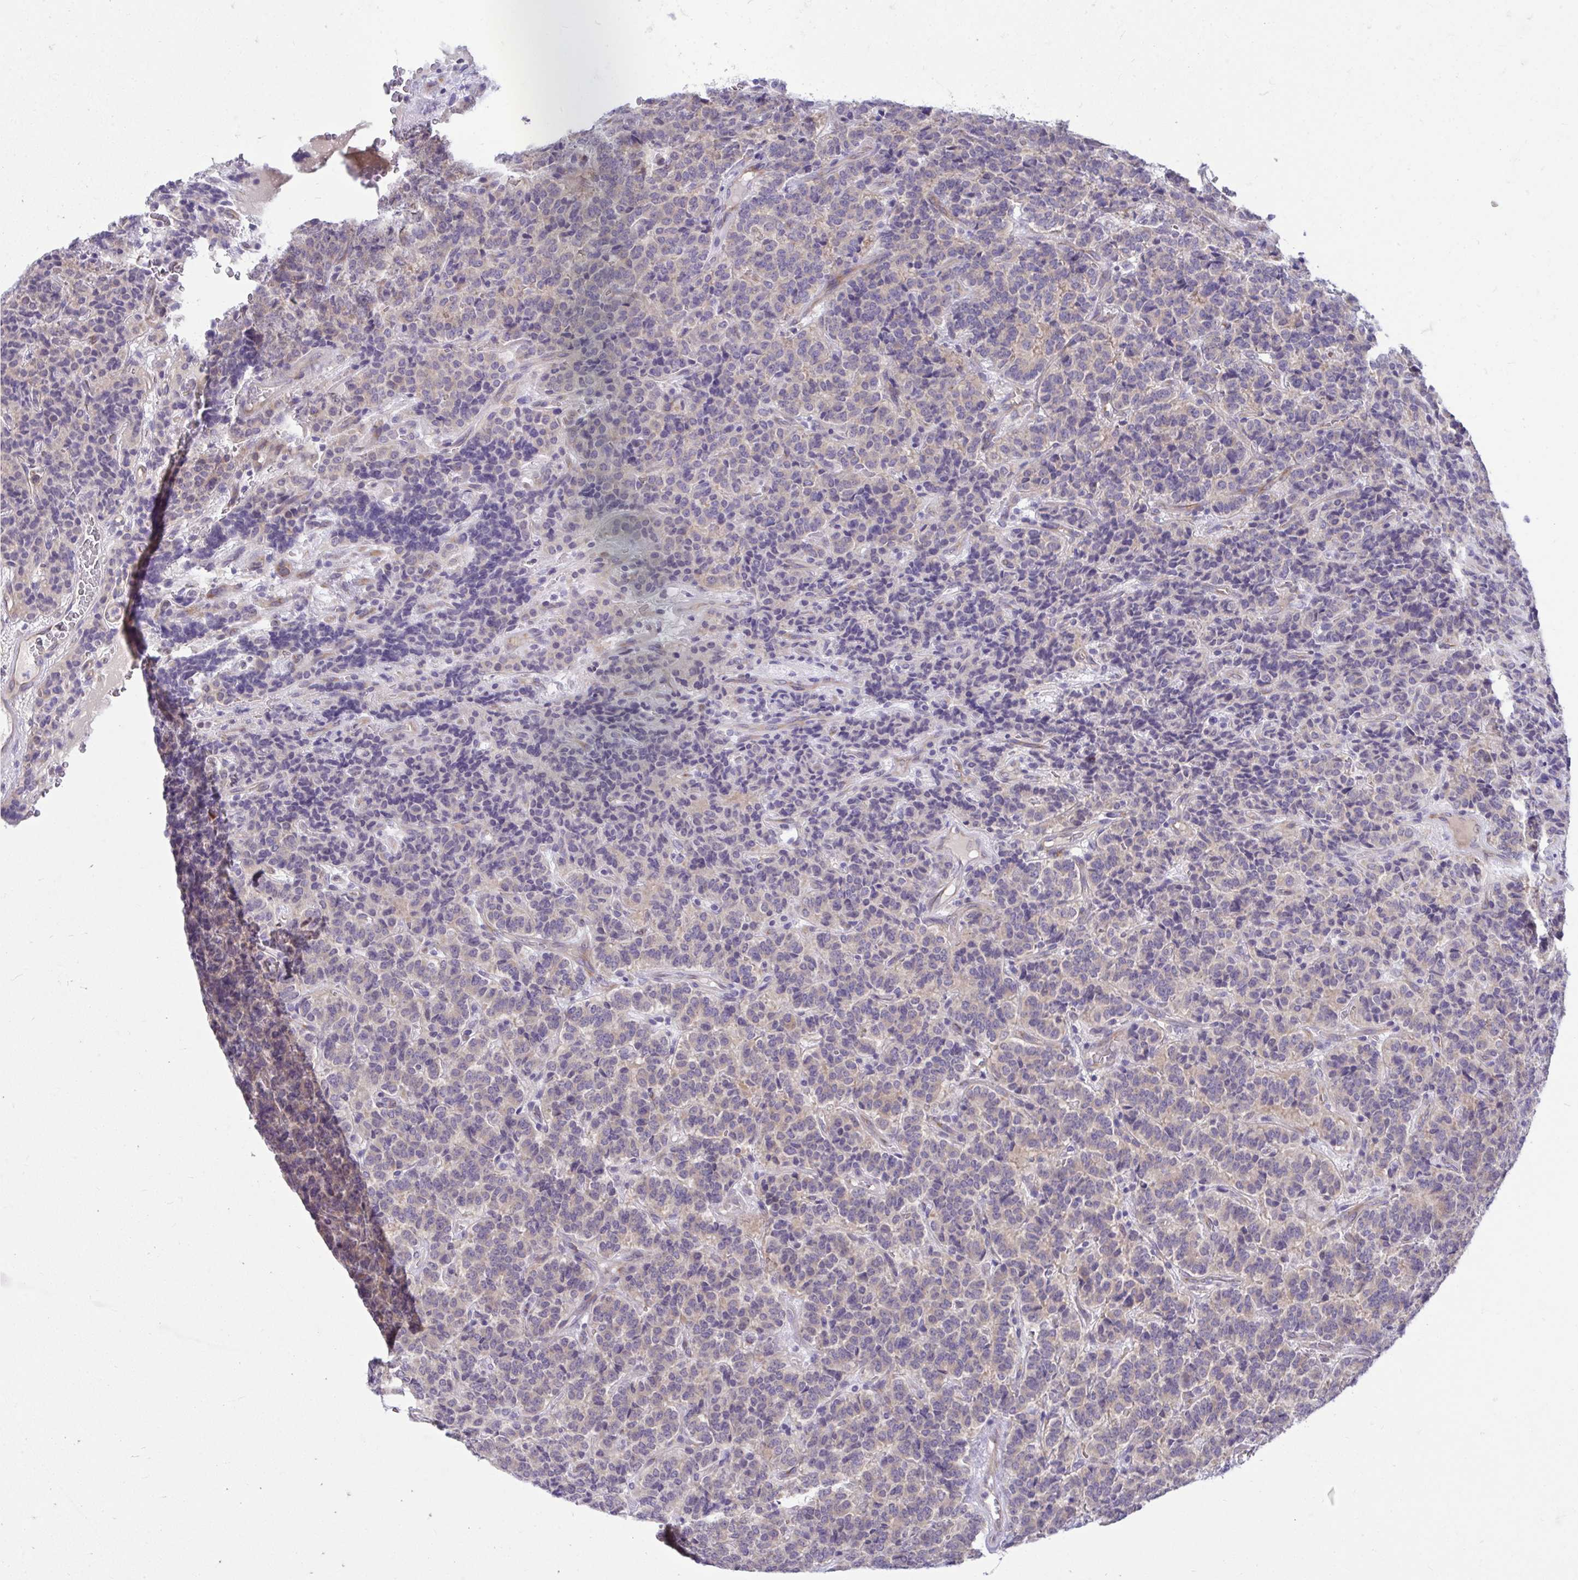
{"staining": {"intensity": "weak", "quantity": "<25%", "location": "cytoplasmic/membranous"}, "tissue": "carcinoid", "cell_type": "Tumor cells", "image_type": "cancer", "snomed": [{"axis": "morphology", "description": "Carcinoid, malignant, NOS"}, {"axis": "topography", "description": "Pancreas"}], "caption": "Immunohistochemistry photomicrograph of neoplastic tissue: malignant carcinoid stained with DAB exhibits no significant protein staining in tumor cells. (DAB (3,3'-diaminobenzidine) immunohistochemistry (IHC), high magnification).", "gene": "SELENON", "patient": {"sex": "male", "age": 36}}